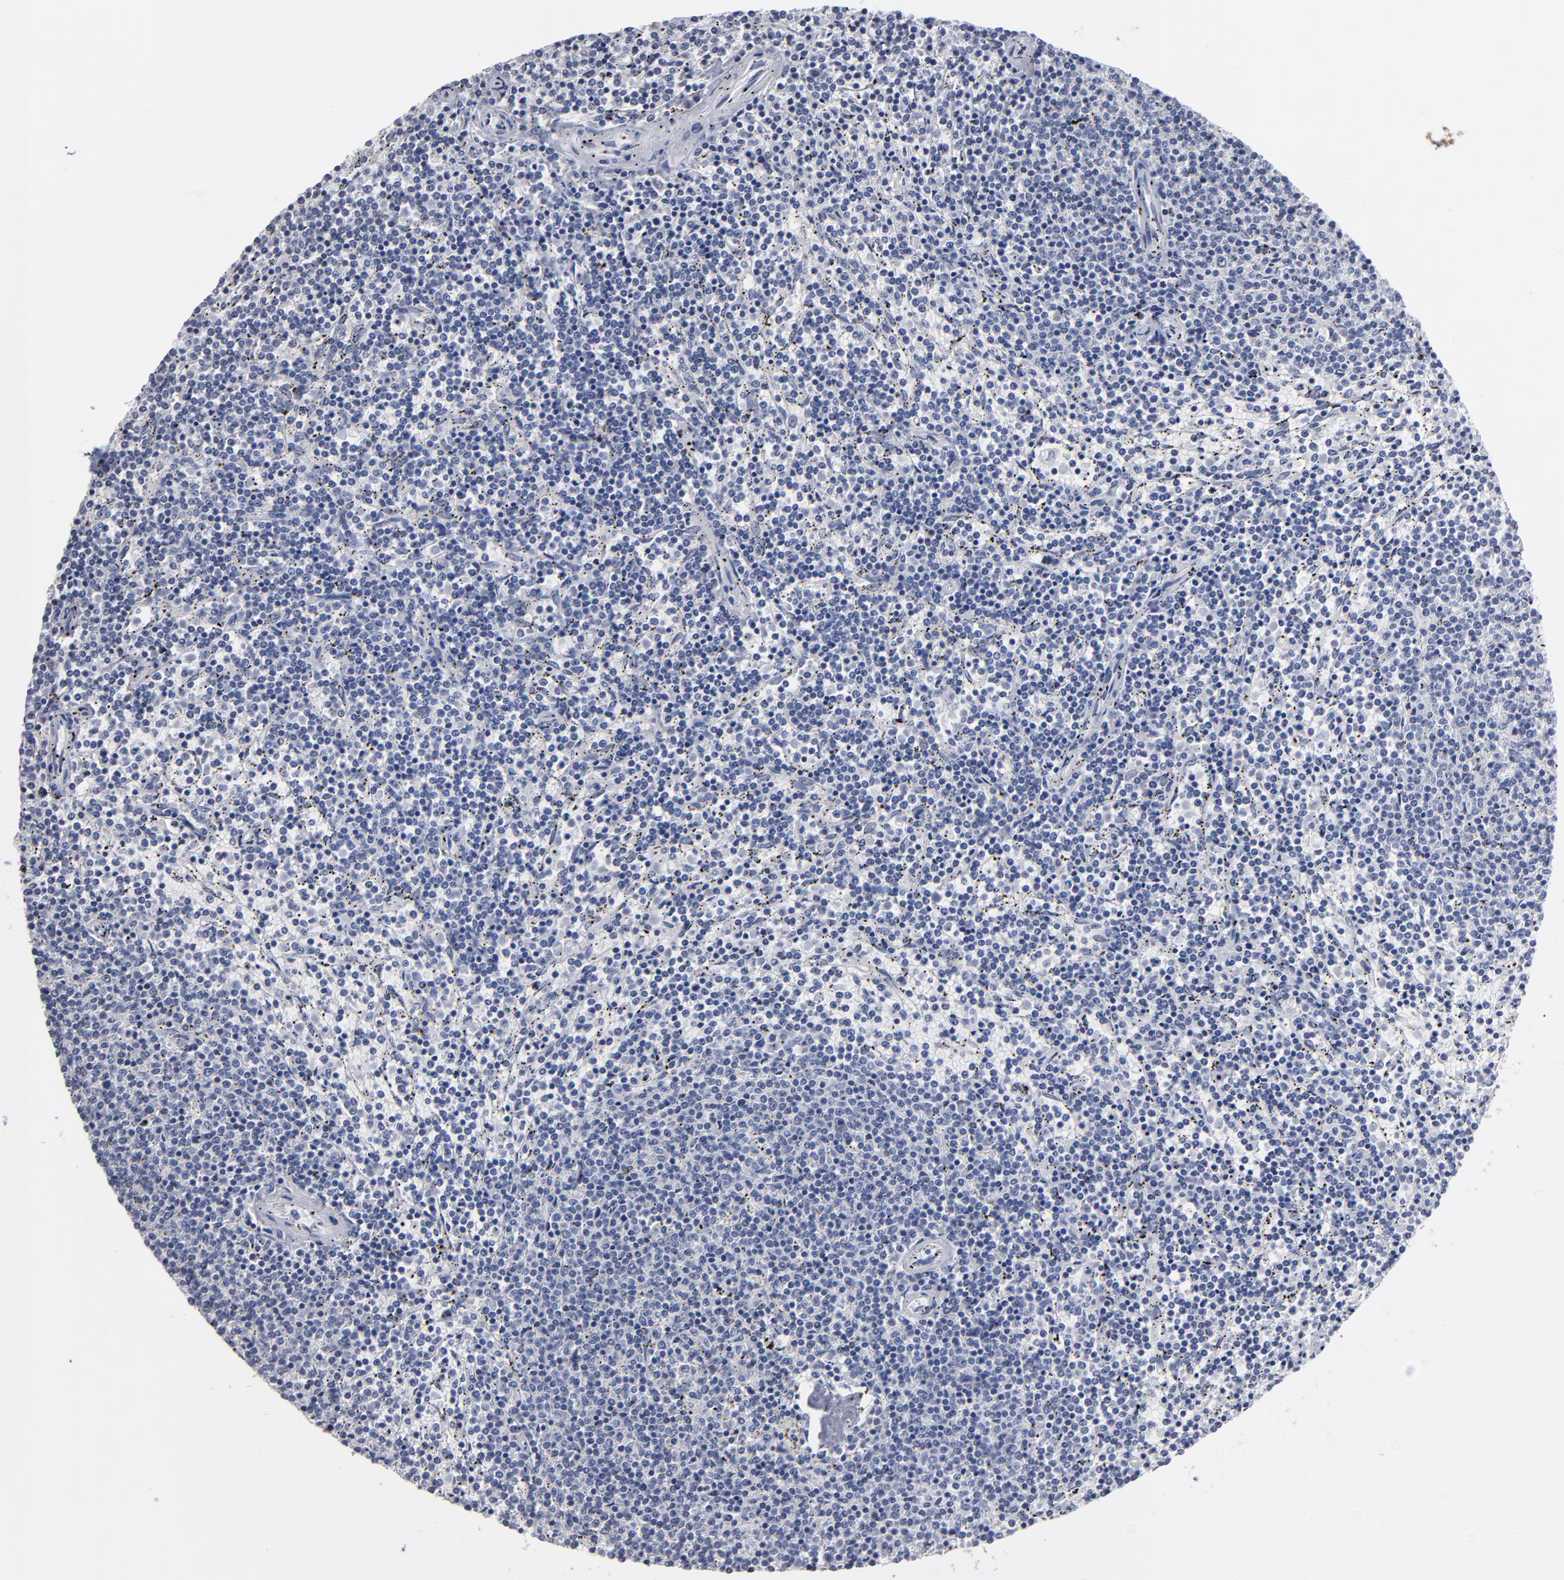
{"staining": {"intensity": "negative", "quantity": "none", "location": "none"}, "tissue": "lymphoma", "cell_type": "Tumor cells", "image_type": "cancer", "snomed": [{"axis": "morphology", "description": "Malignant lymphoma, non-Hodgkin's type, Low grade"}, {"axis": "topography", "description": "Spleen"}], "caption": "A photomicrograph of human lymphoma is negative for staining in tumor cells.", "gene": "RPH3A", "patient": {"sex": "female", "age": 50}}